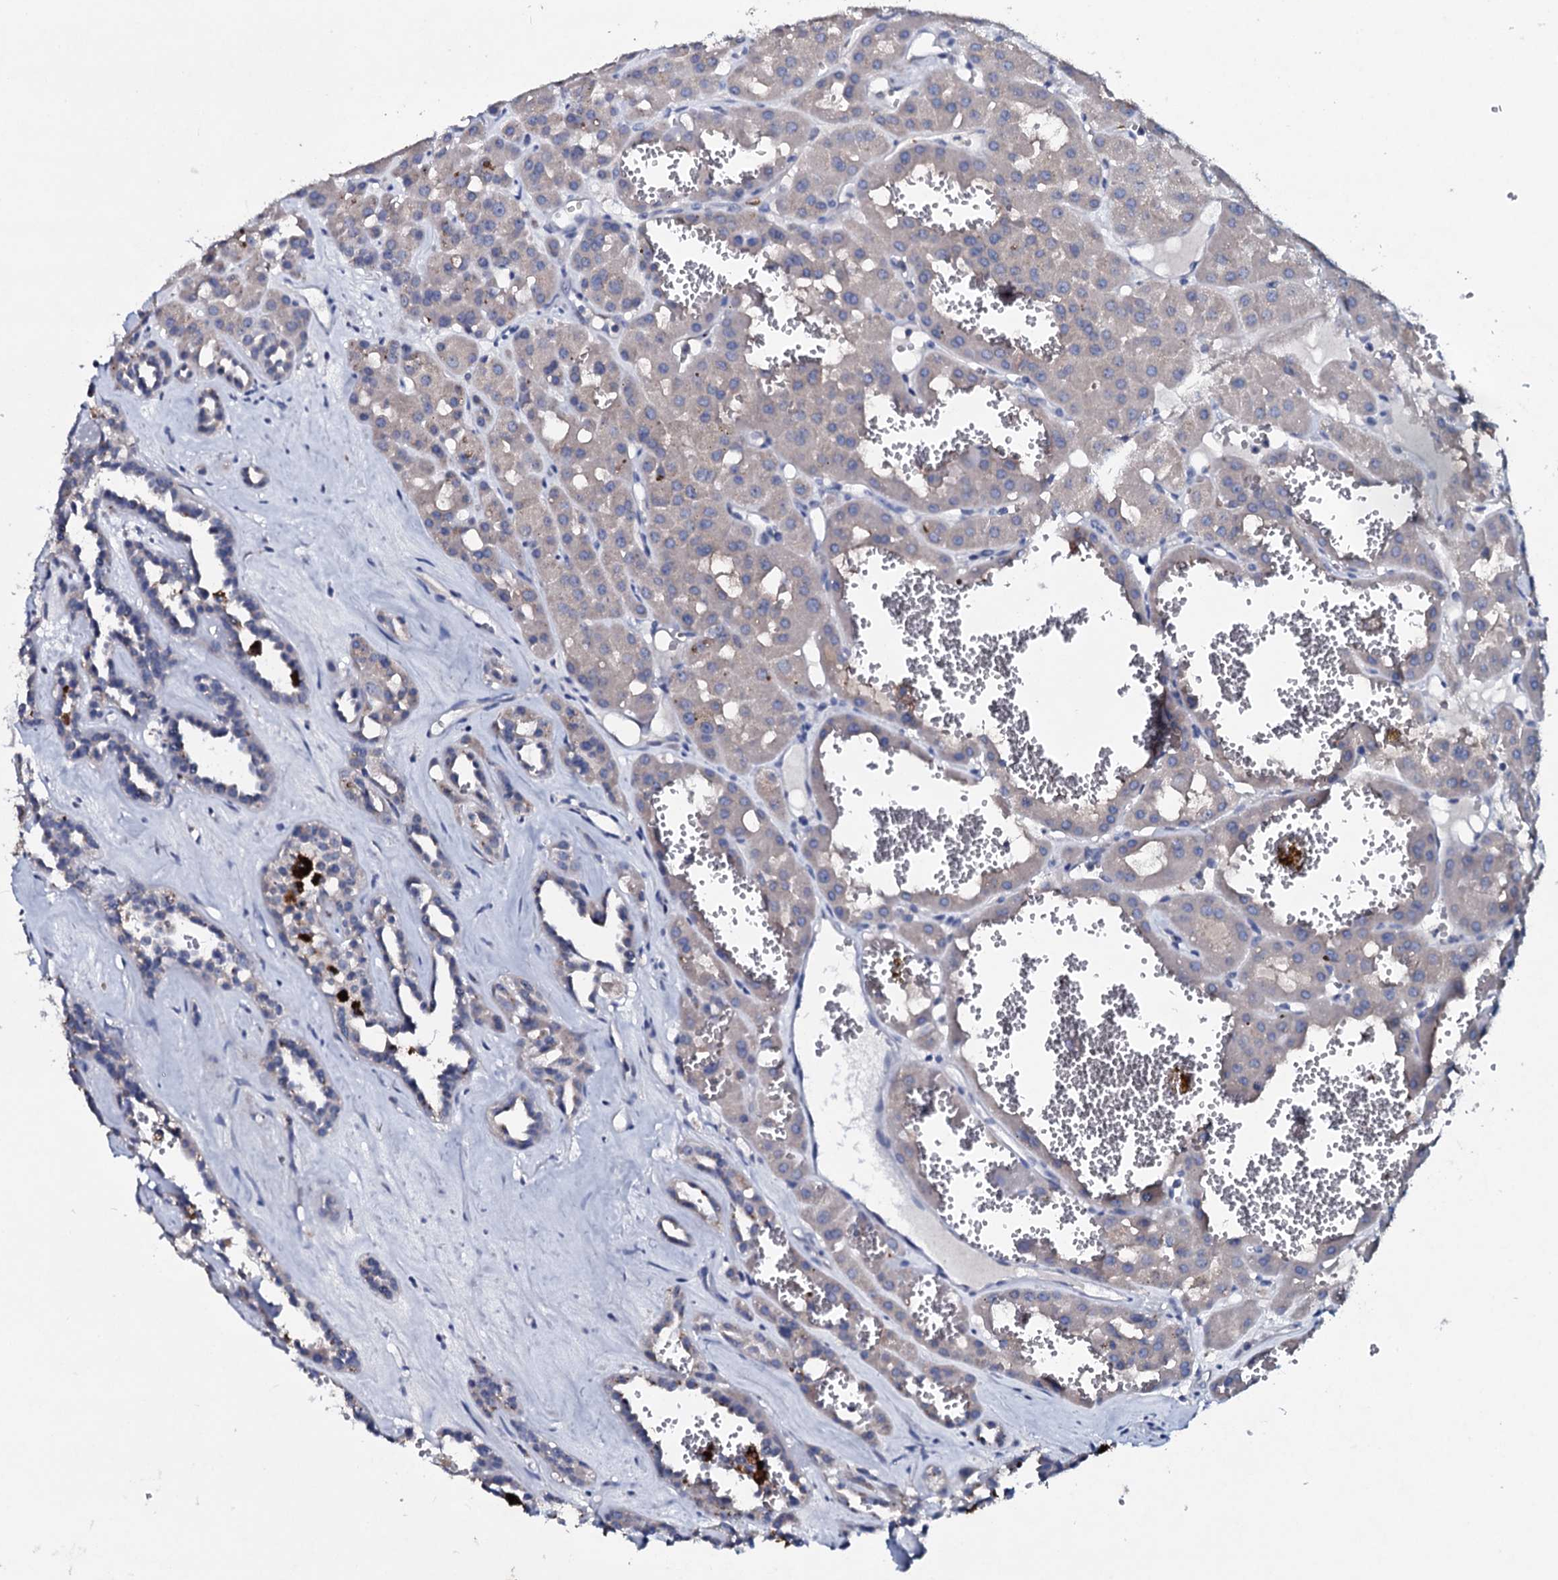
{"staining": {"intensity": "negative", "quantity": "none", "location": "none"}, "tissue": "renal cancer", "cell_type": "Tumor cells", "image_type": "cancer", "snomed": [{"axis": "morphology", "description": "Carcinoma, NOS"}, {"axis": "topography", "description": "Kidney"}], "caption": "Renal cancer (carcinoma) stained for a protein using immunohistochemistry displays no positivity tumor cells.", "gene": "TPGS2", "patient": {"sex": "female", "age": 75}}